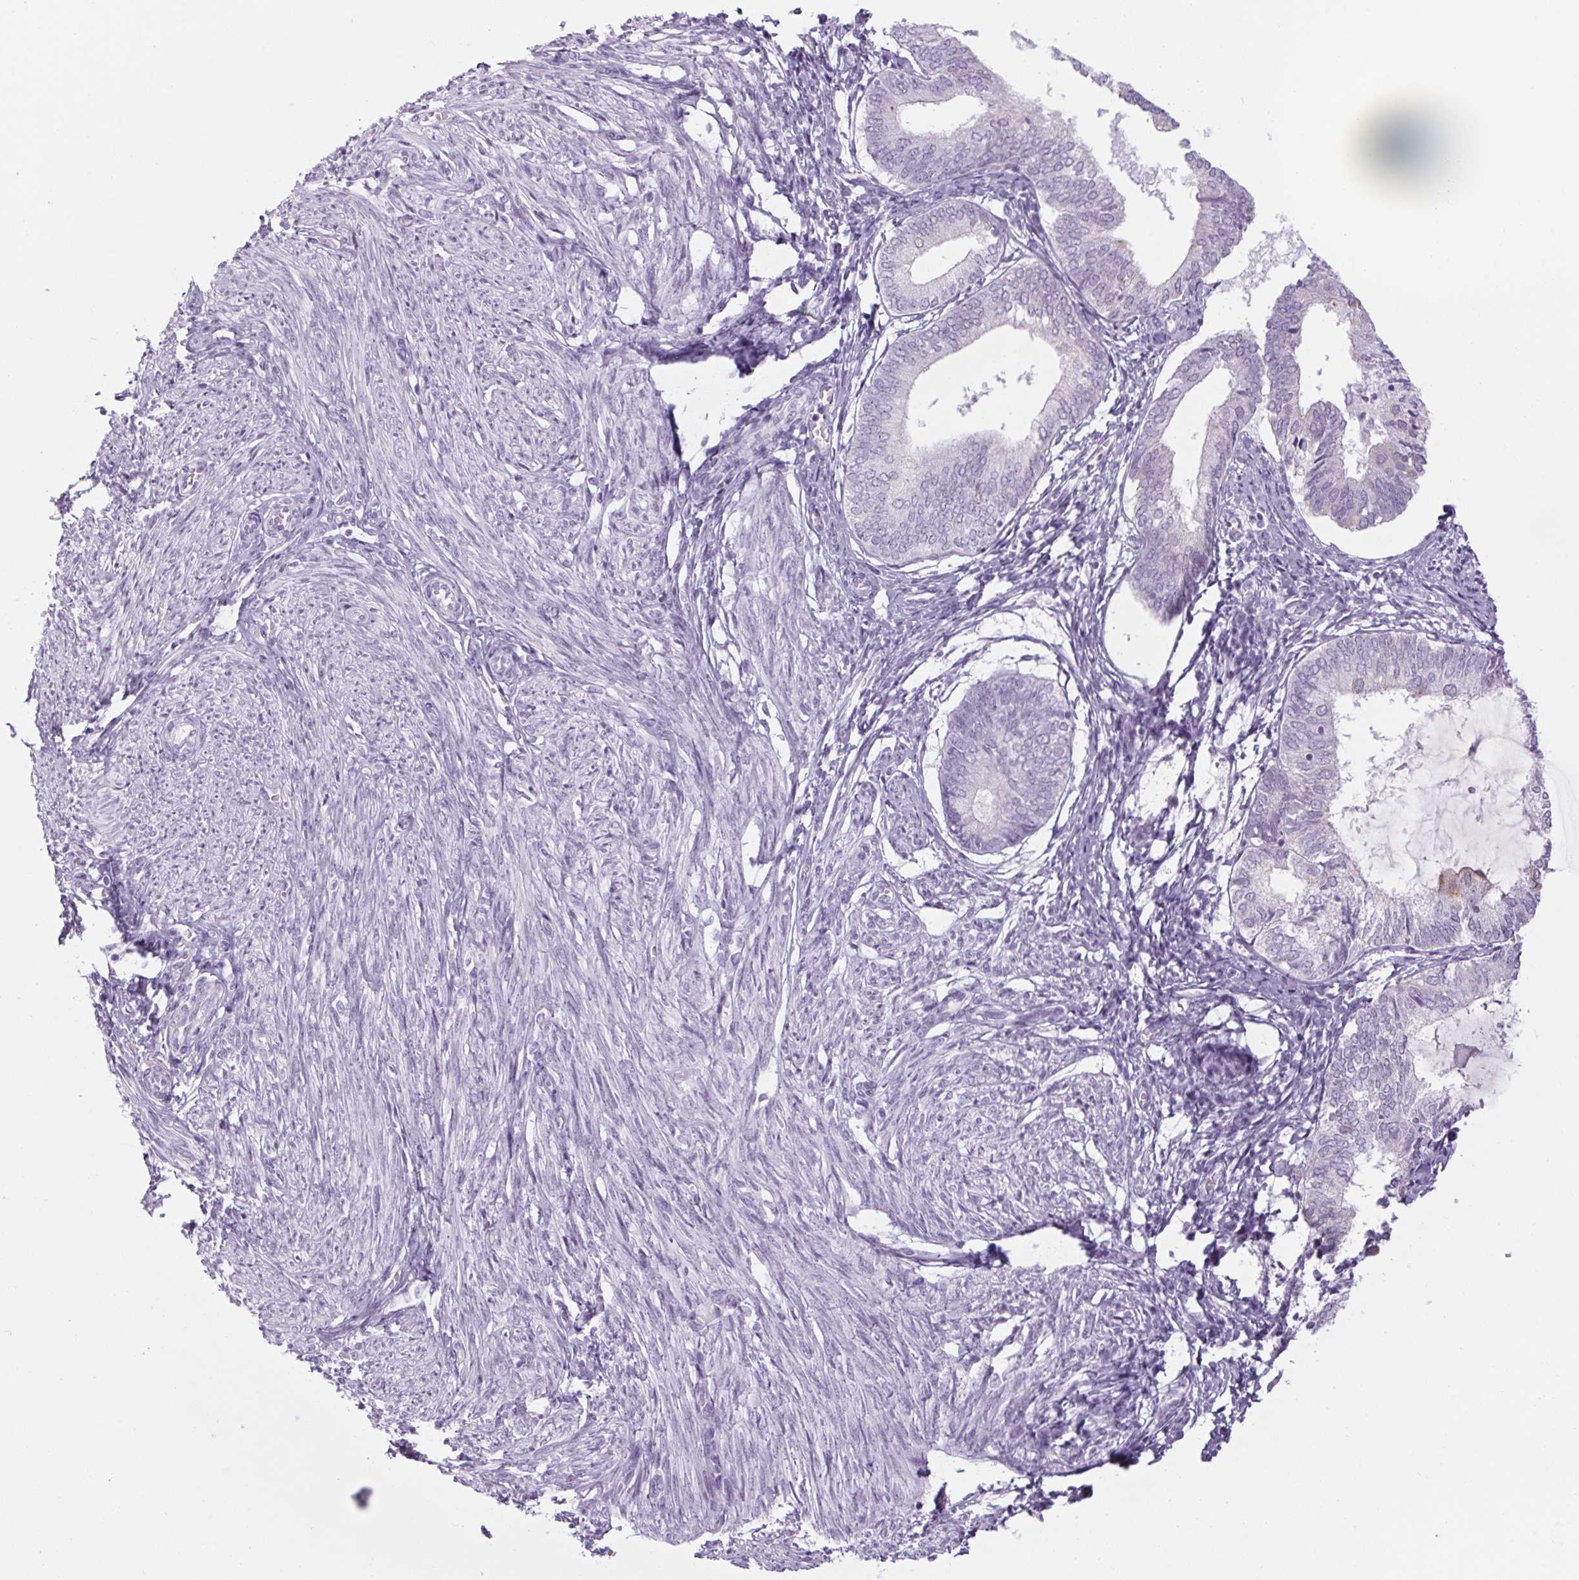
{"staining": {"intensity": "negative", "quantity": "none", "location": "none"}, "tissue": "endometrium", "cell_type": "Cells in endometrial stroma", "image_type": "normal", "snomed": [{"axis": "morphology", "description": "Normal tissue, NOS"}, {"axis": "topography", "description": "Endometrium"}], "caption": "Immunohistochemistry (IHC) of normal human endometrium exhibits no positivity in cells in endometrial stroma.", "gene": "RPTN", "patient": {"sex": "female", "age": 50}}